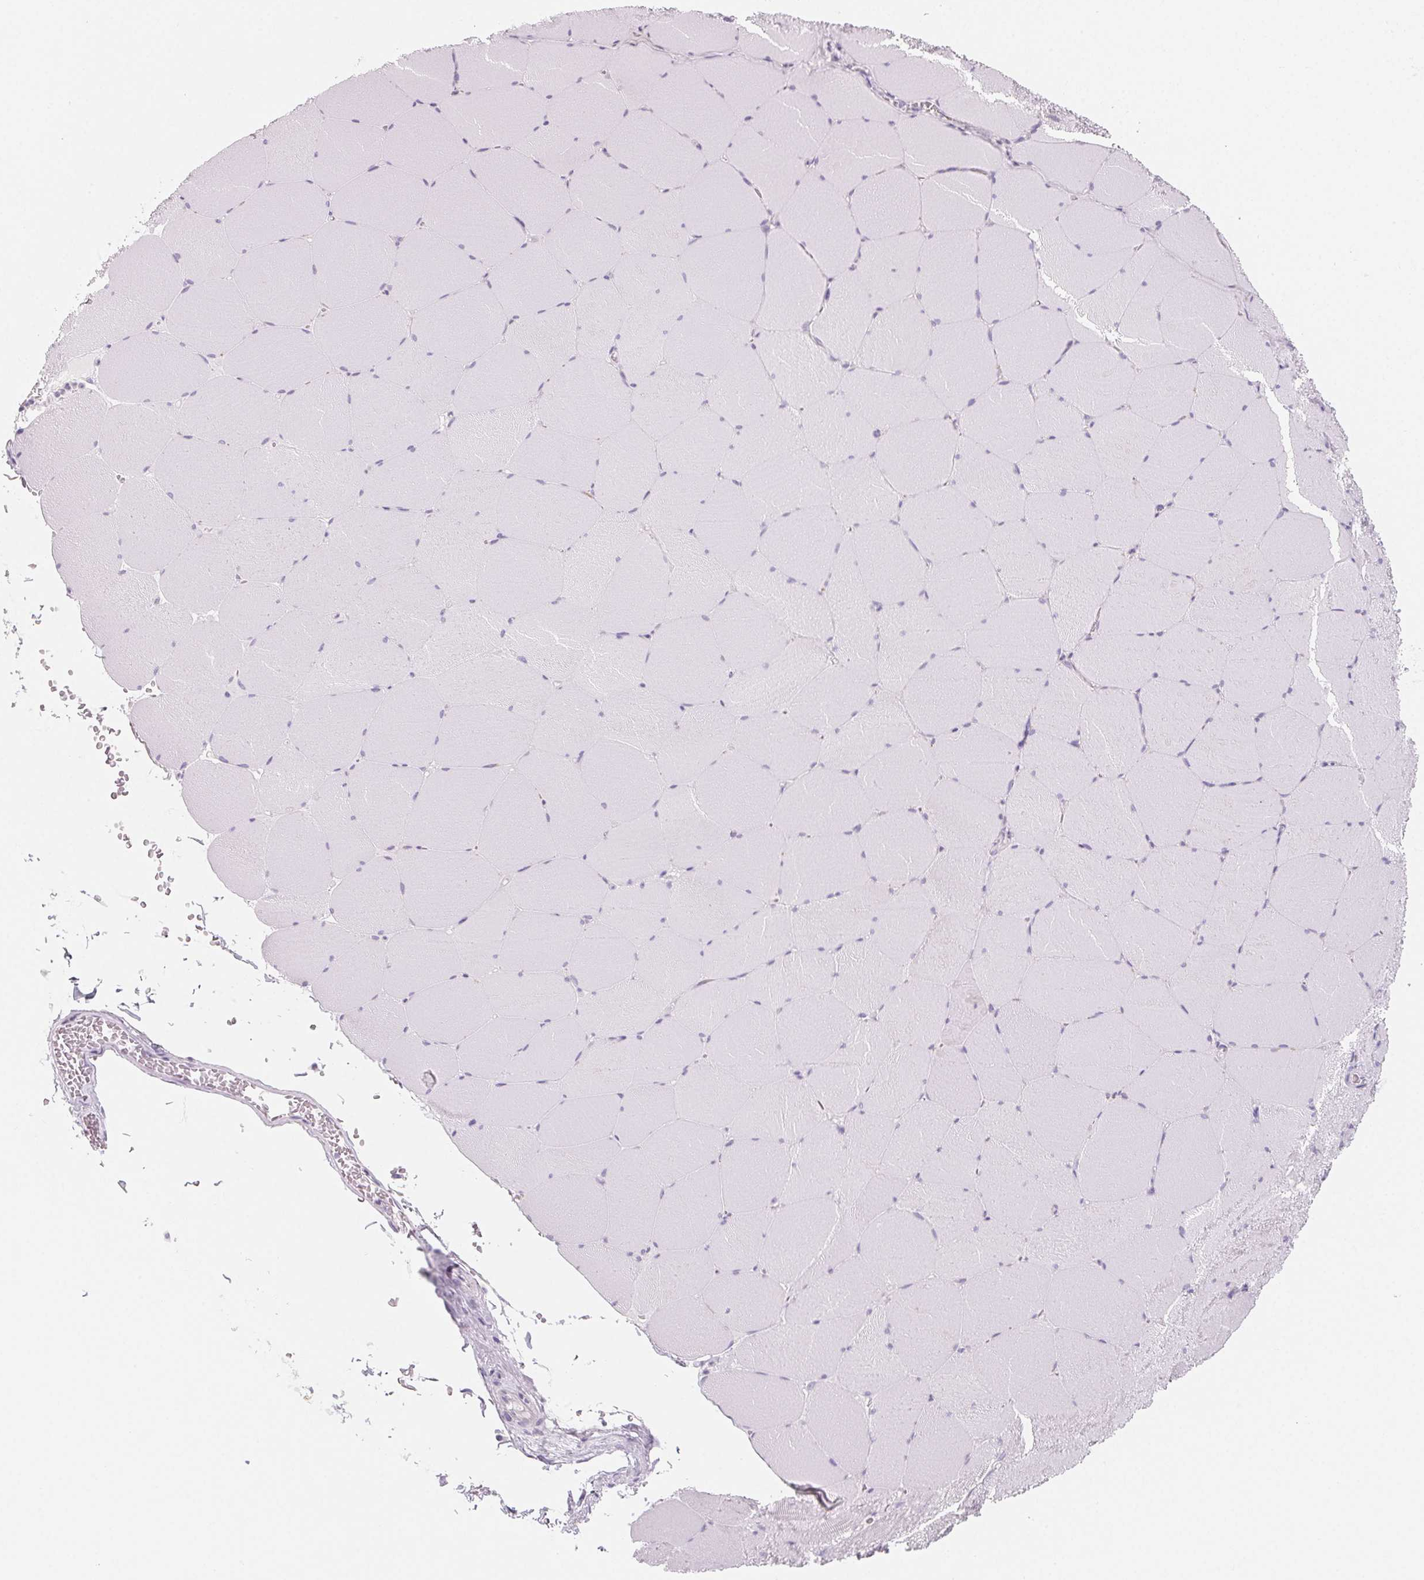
{"staining": {"intensity": "negative", "quantity": "none", "location": "none"}, "tissue": "skeletal muscle", "cell_type": "Myocytes", "image_type": "normal", "snomed": [{"axis": "morphology", "description": "Normal tissue, NOS"}, {"axis": "topography", "description": "Skeletal muscle"}, {"axis": "topography", "description": "Head-Neck"}], "caption": "Immunohistochemistry (IHC) image of unremarkable skeletal muscle: skeletal muscle stained with DAB (3,3'-diaminobenzidine) shows no significant protein staining in myocytes.", "gene": "SH3GL2", "patient": {"sex": "male", "age": 66}}